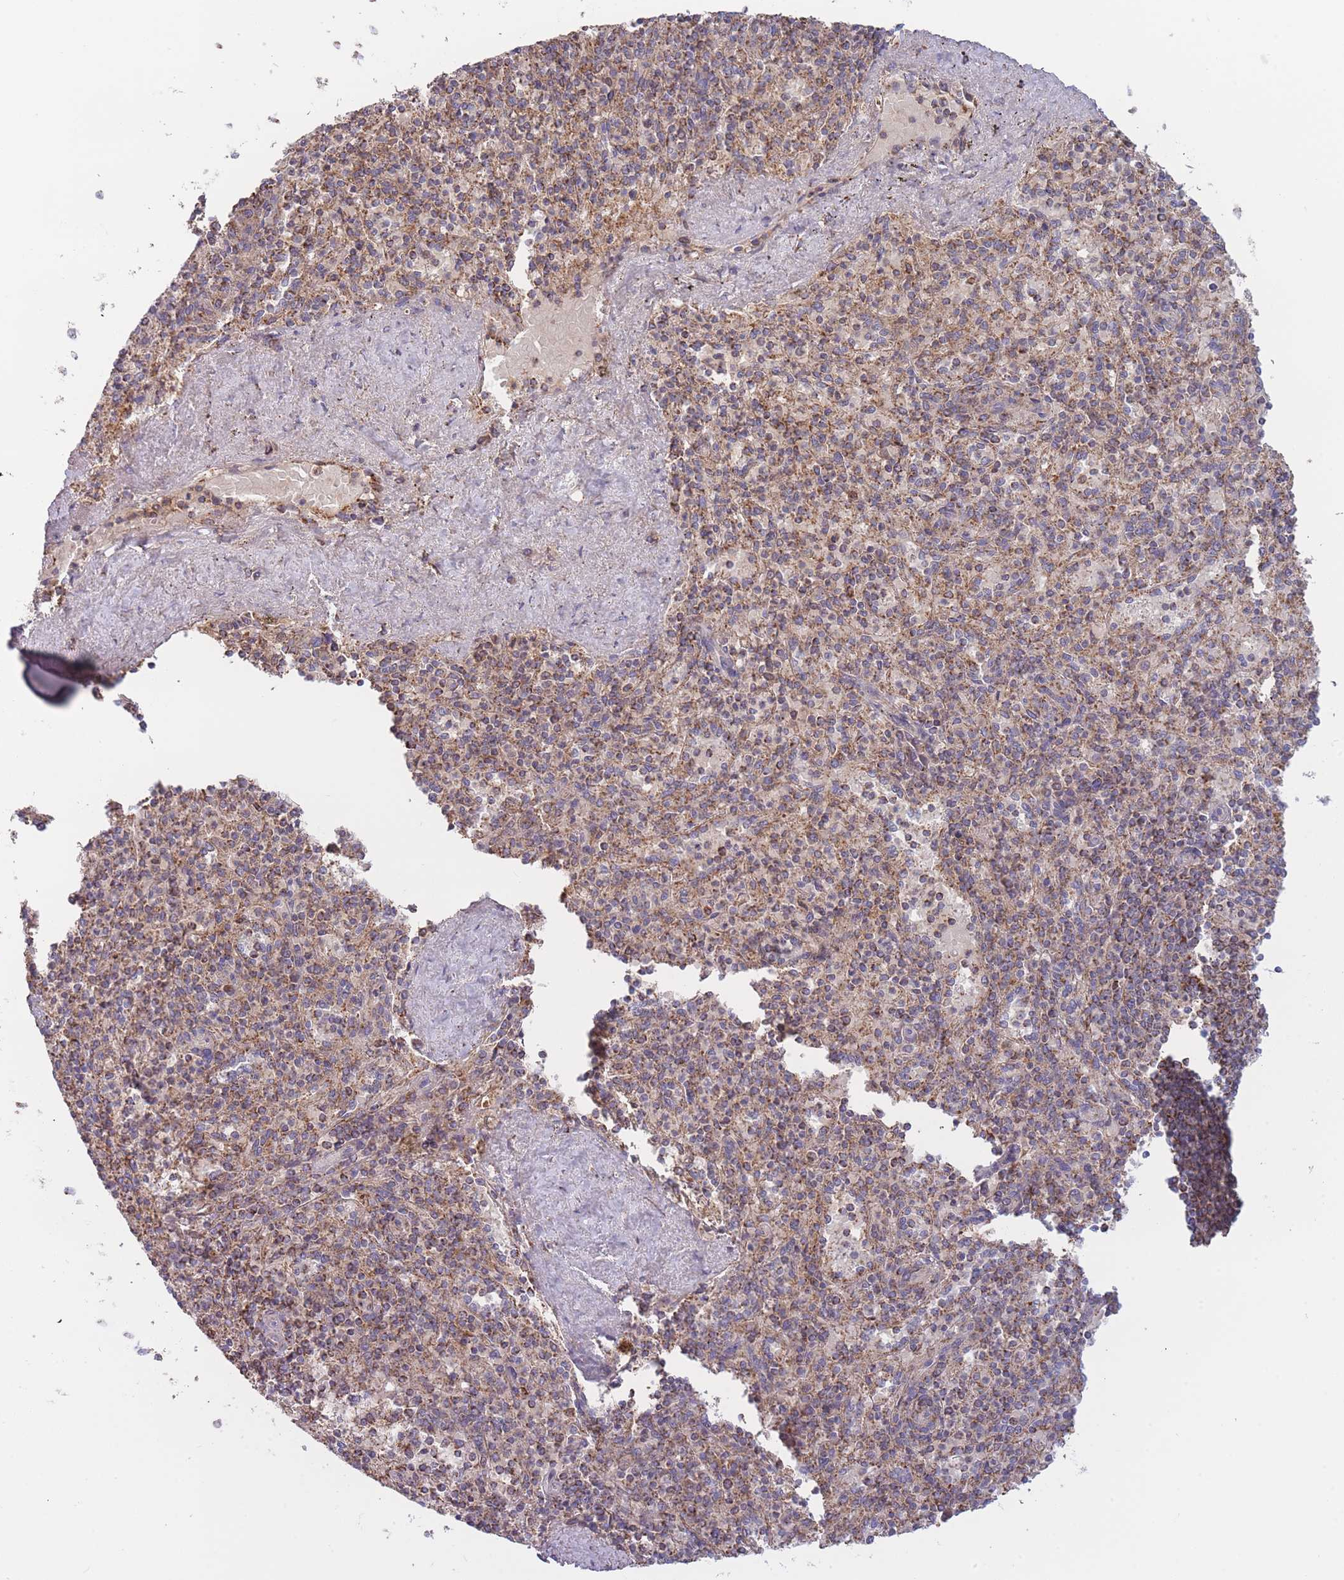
{"staining": {"intensity": "moderate", "quantity": "25%-75%", "location": "cytoplasmic/membranous"}, "tissue": "spleen", "cell_type": "Cells in red pulp", "image_type": "normal", "snomed": [{"axis": "morphology", "description": "Normal tissue, NOS"}, {"axis": "topography", "description": "Spleen"}], "caption": "Protein analysis of normal spleen displays moderate cytoplasmic/membranous staining in about 25%-75% of cells in red pulp. Nuclei are stained in blue.", "gene": "MRPL17", "patient": {"sex": "male", "age": 82}}